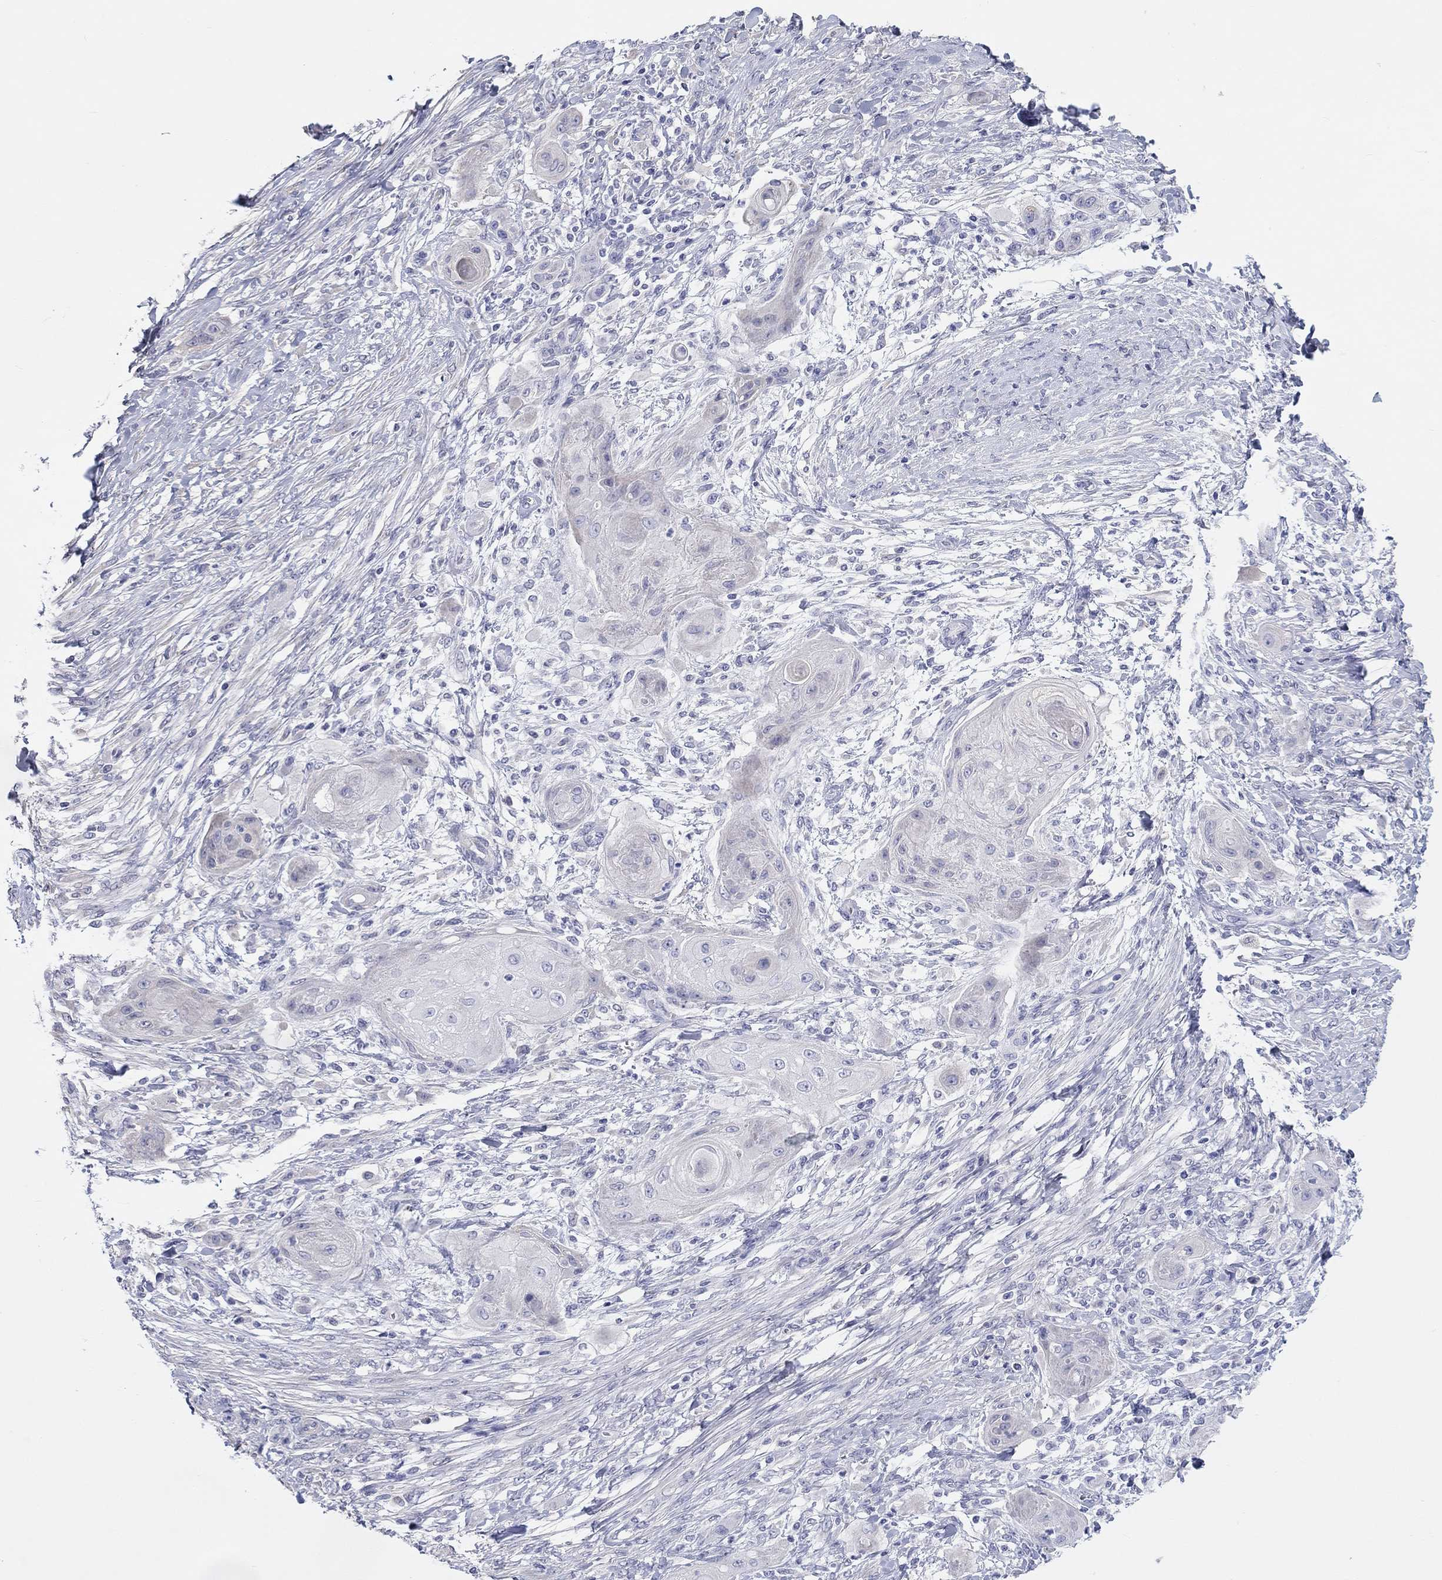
{"staining": {"intensity": "negative", "quantity": "none", "location": "none"}, "tissue": "skin cancer", "cell_type": "Tumor cells", "image_type": "cancer", "snomed": [{"axis": "morphology", "description": "Squamous cell carcinoma, NOS"}, {"axis": "topography", "description": "Skin"}], "caption": "A high-resolution micrograph shows IHC staining of skin cancer, which reveals no significant expression in tumor cells.", "gene": "LRRC4C", "patient": {"sex": "male", "age": 62}}